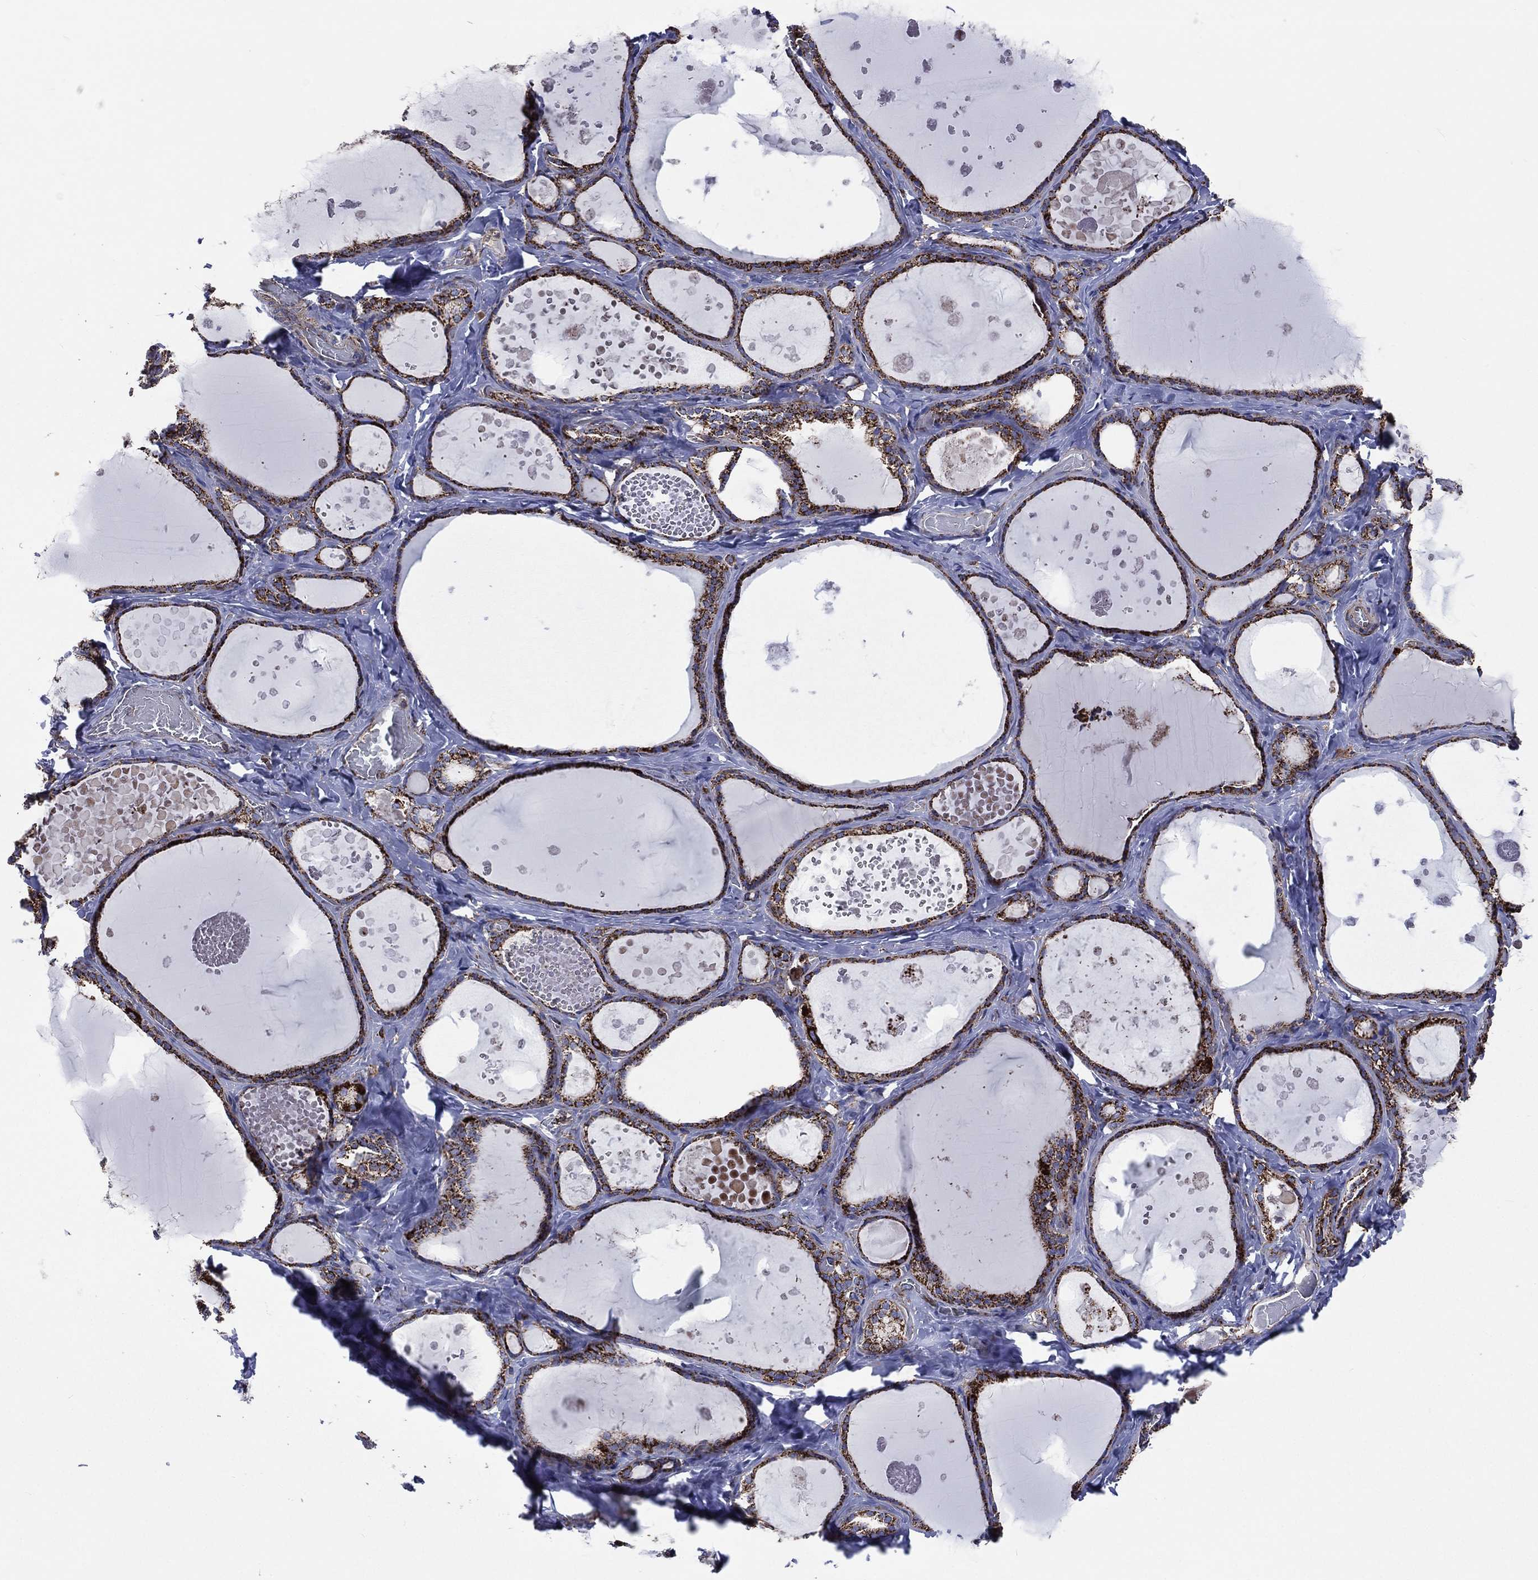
{"staining": {"intensity": "strong", "quantity": ">75%", "location": "cytoplasmic/membranous"}, "tissue": "thyroid gland", "cell_type": "Glandular cells", "image_type": "normal", "snomed": [{"axis": "morphology", "description": "Normal tissue, NOS"}, {"axis": "topography", "description": "Thyroid gland"}], "caption": "Immunohistochemistry image of unremarkable thyroid gland: human thyroid gland stained using IHC reveals high levels of strong protein expression localized specifically in the cytoplasmic/membranous of glandular cells, appearing as a cytoplasmic/membranous brown color.", "gene": "ANKRD37", "patient": {"sex": "female", "age": 56}}